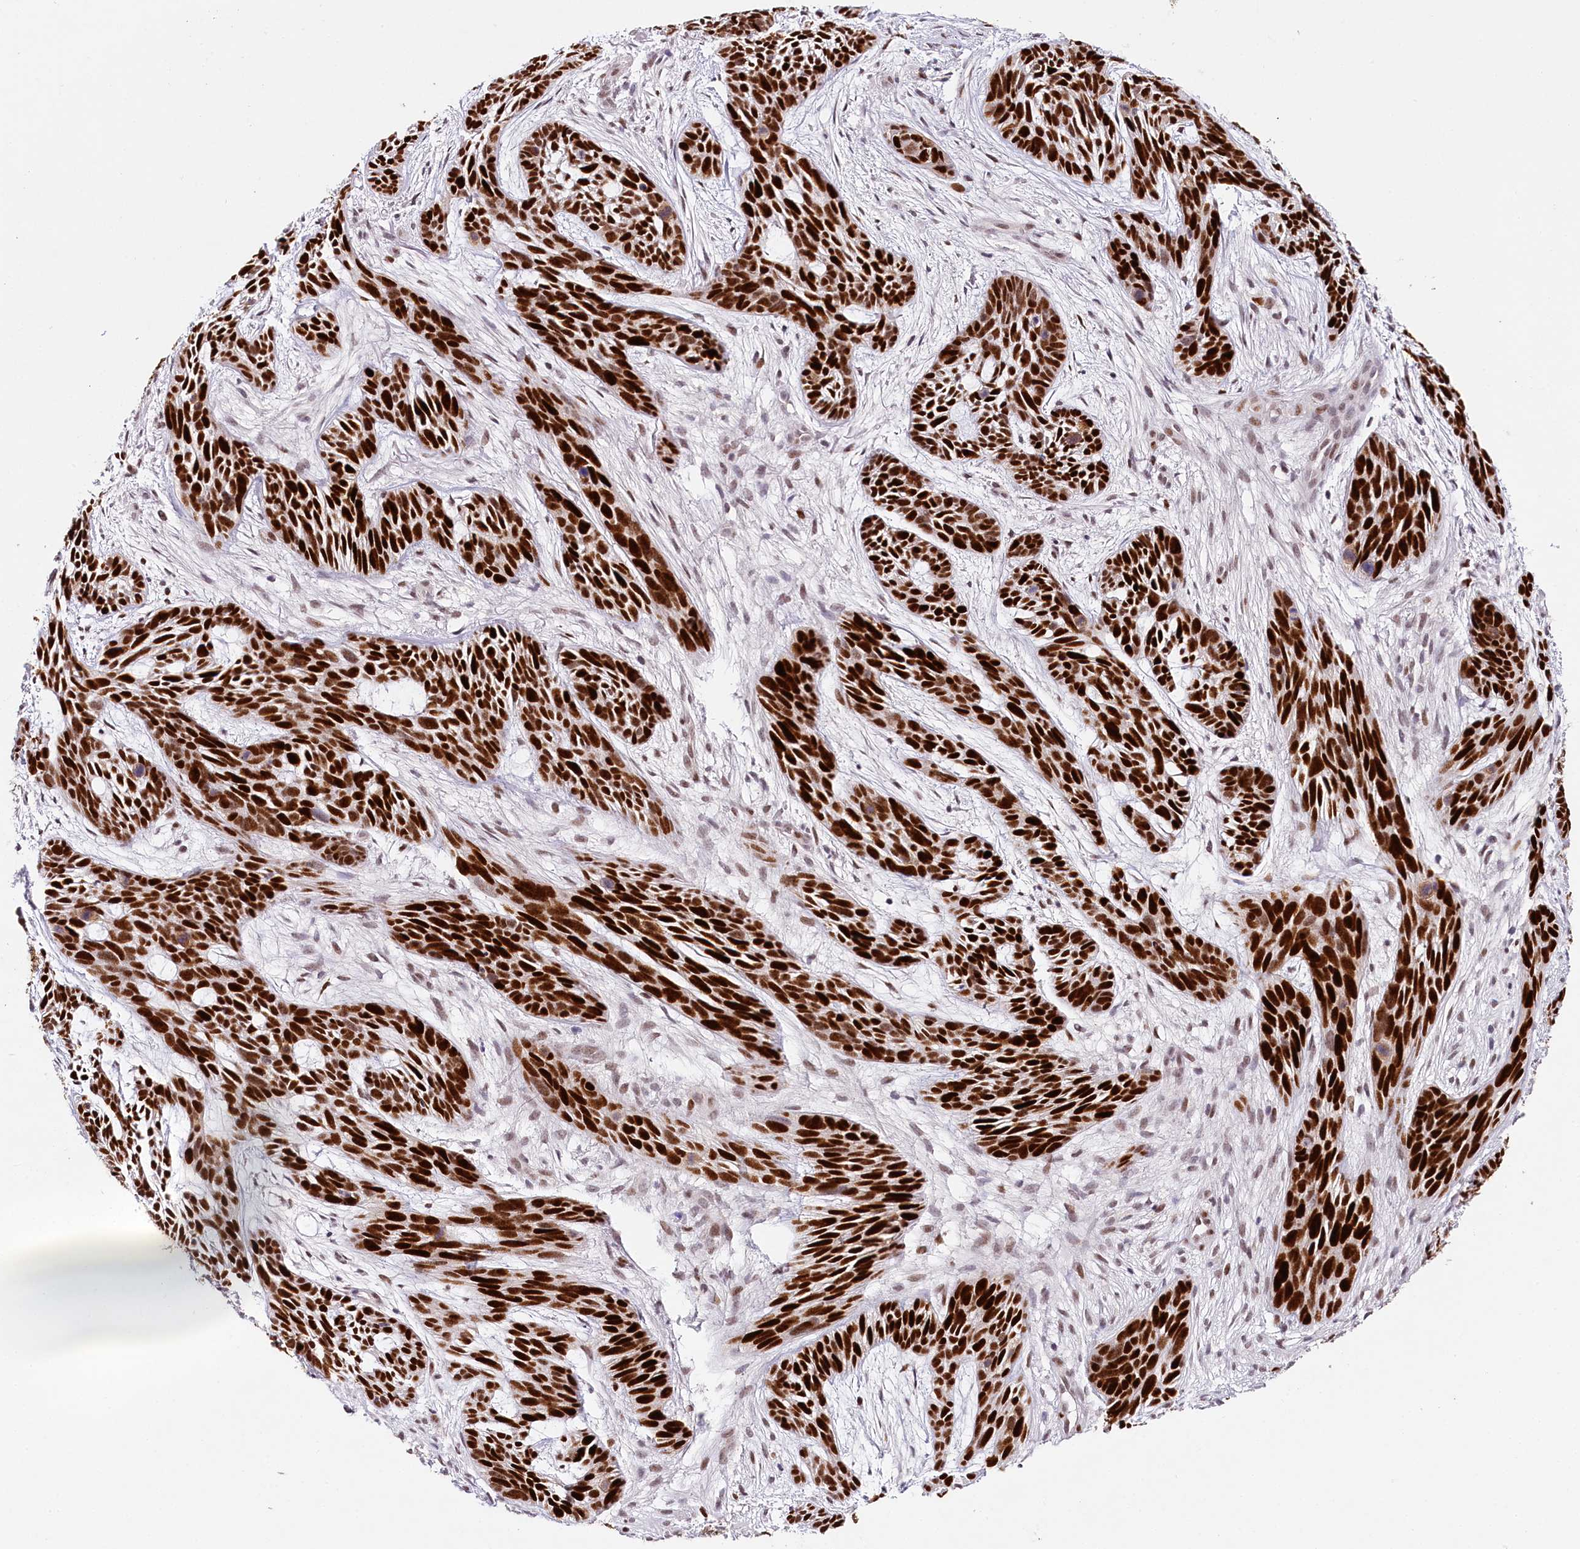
{"staining": {"intensity": "strong", "quantity": ">75%", "location": "nuclear"}, "tissue": "skin cancer", "cell_type": "Tumor cells", "image_type": "cancer", "snomed": [{"axis": "morphology", "description": "Basal cell carcinoma"}, {"axis": "topography", "description": "Skin"}], "caption": "Immunohistochemical staining of human basal cell carcinoma (skin) displays high levels of strong nuclear protein positivity in approximately >75% of tumor cells.", "gene": "TP53", "patient": {"sex": "male", "age": 89}}